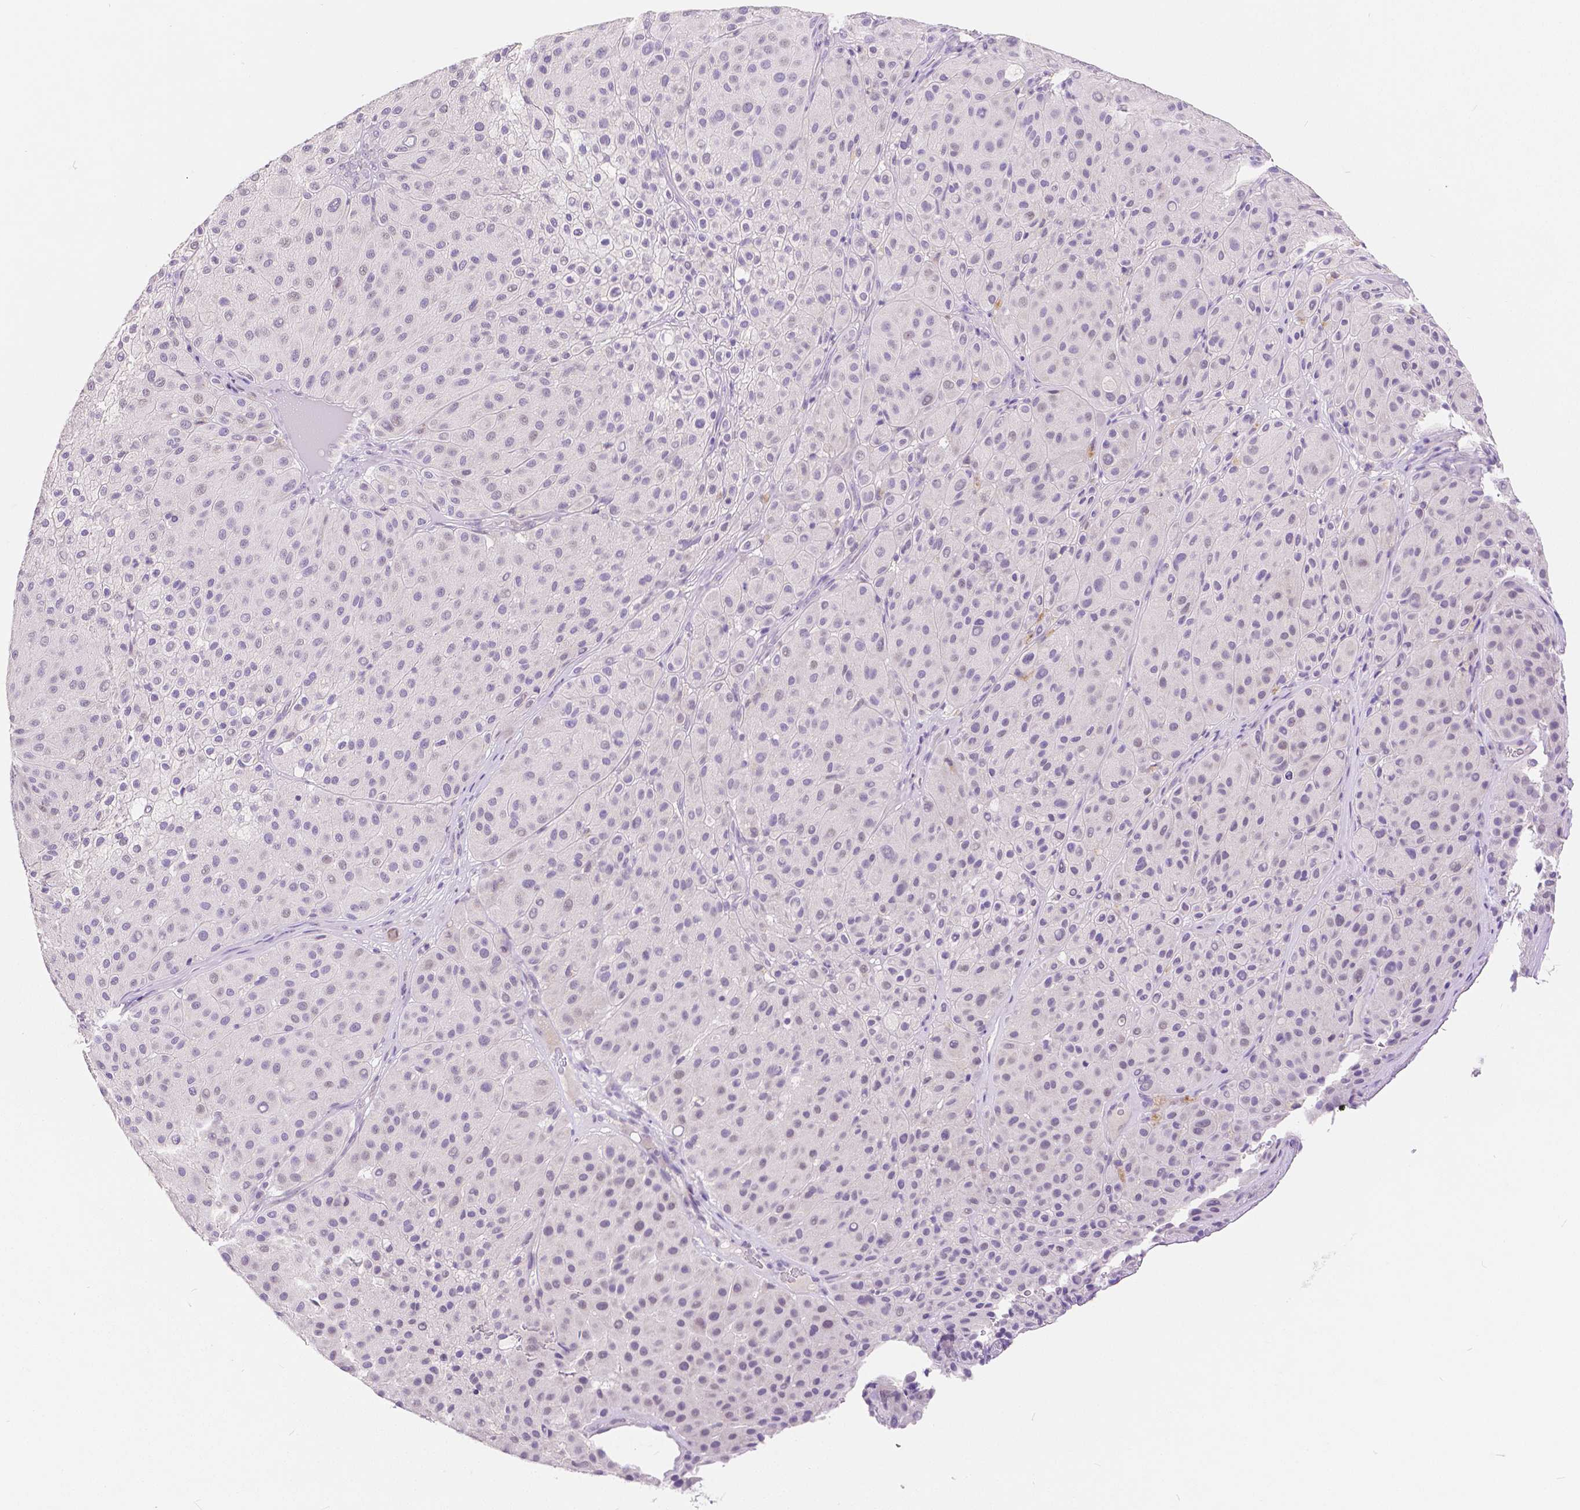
{"staining": {"intensity": "negative", "quantity": "none", "location": "none"}, "tissue": "melanoma", "cell_type": "Tumor cells", "image_type": "cancer", "snomed": [{"axis": "morphology", "description": "Malignant melanoma, Metastatic site"}, {"axis": "topography", "description": "Smooth muscle"}], "caption": "Melanoma stained for a protein using immunohistochemistry displays no expression tumor cells.", "gene": "HNF1B", "patient": {"sex": "male", "age": 41}}